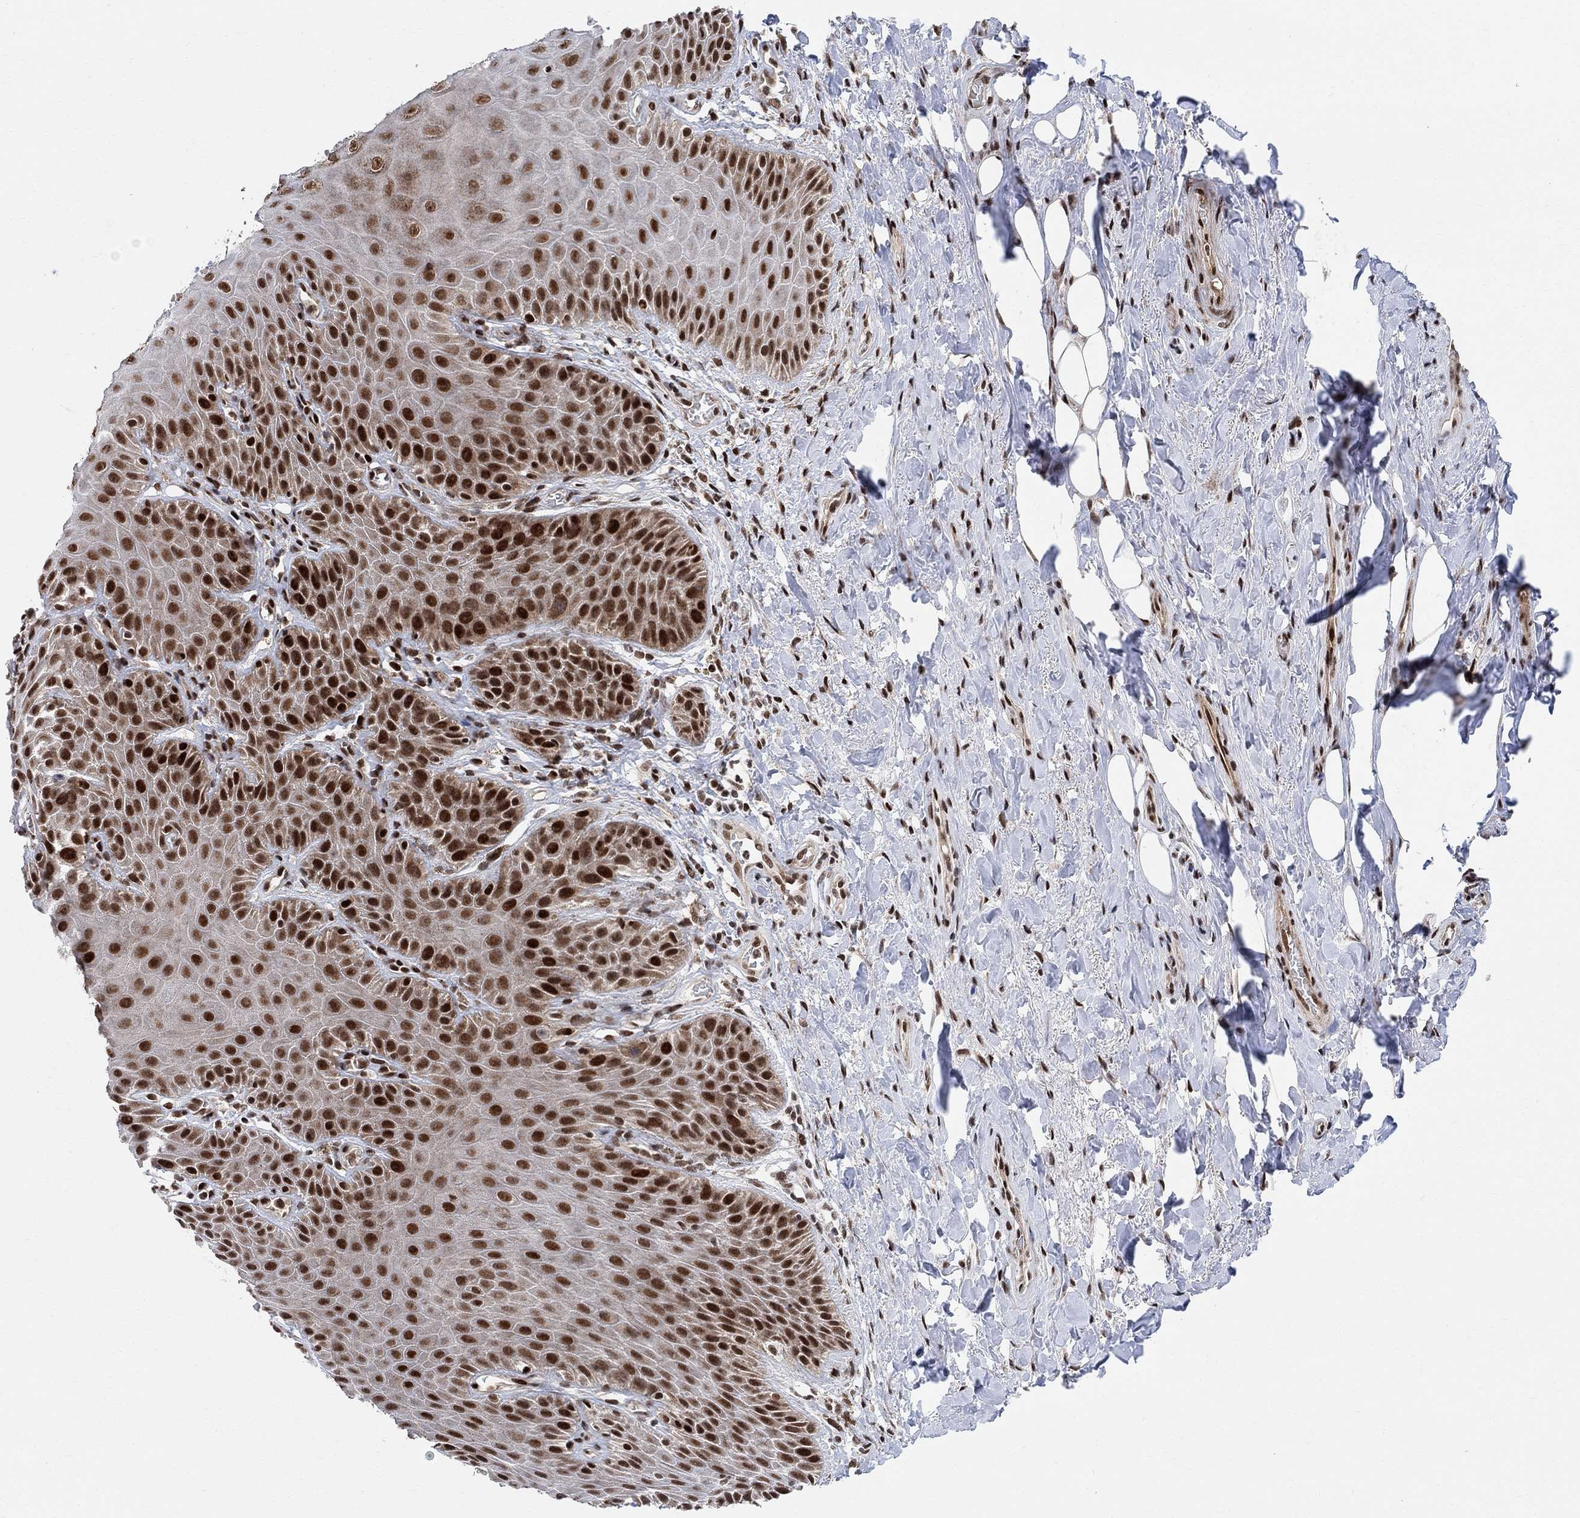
{"staining": {"intensity": "strong", "quantity": ">75%", "location": "nuclear"}, "tissue": "skin", "cell_type": "Epidermal cells", "image_type": "normal", "snomed": [{"axis": "morphology", "description": "Normal tissue, NOS"}, {"axis": "topography", "description": "Anal"}, {"axis": "topography", "description": "Peripheral nerve tissue"}], "caption": "Protein staining reveals strong nuclear positivity in approximately >75% of epidermal cells in normal skin.", "gene": "E4F1", "patient": {"sex": "male", "age": 53}}